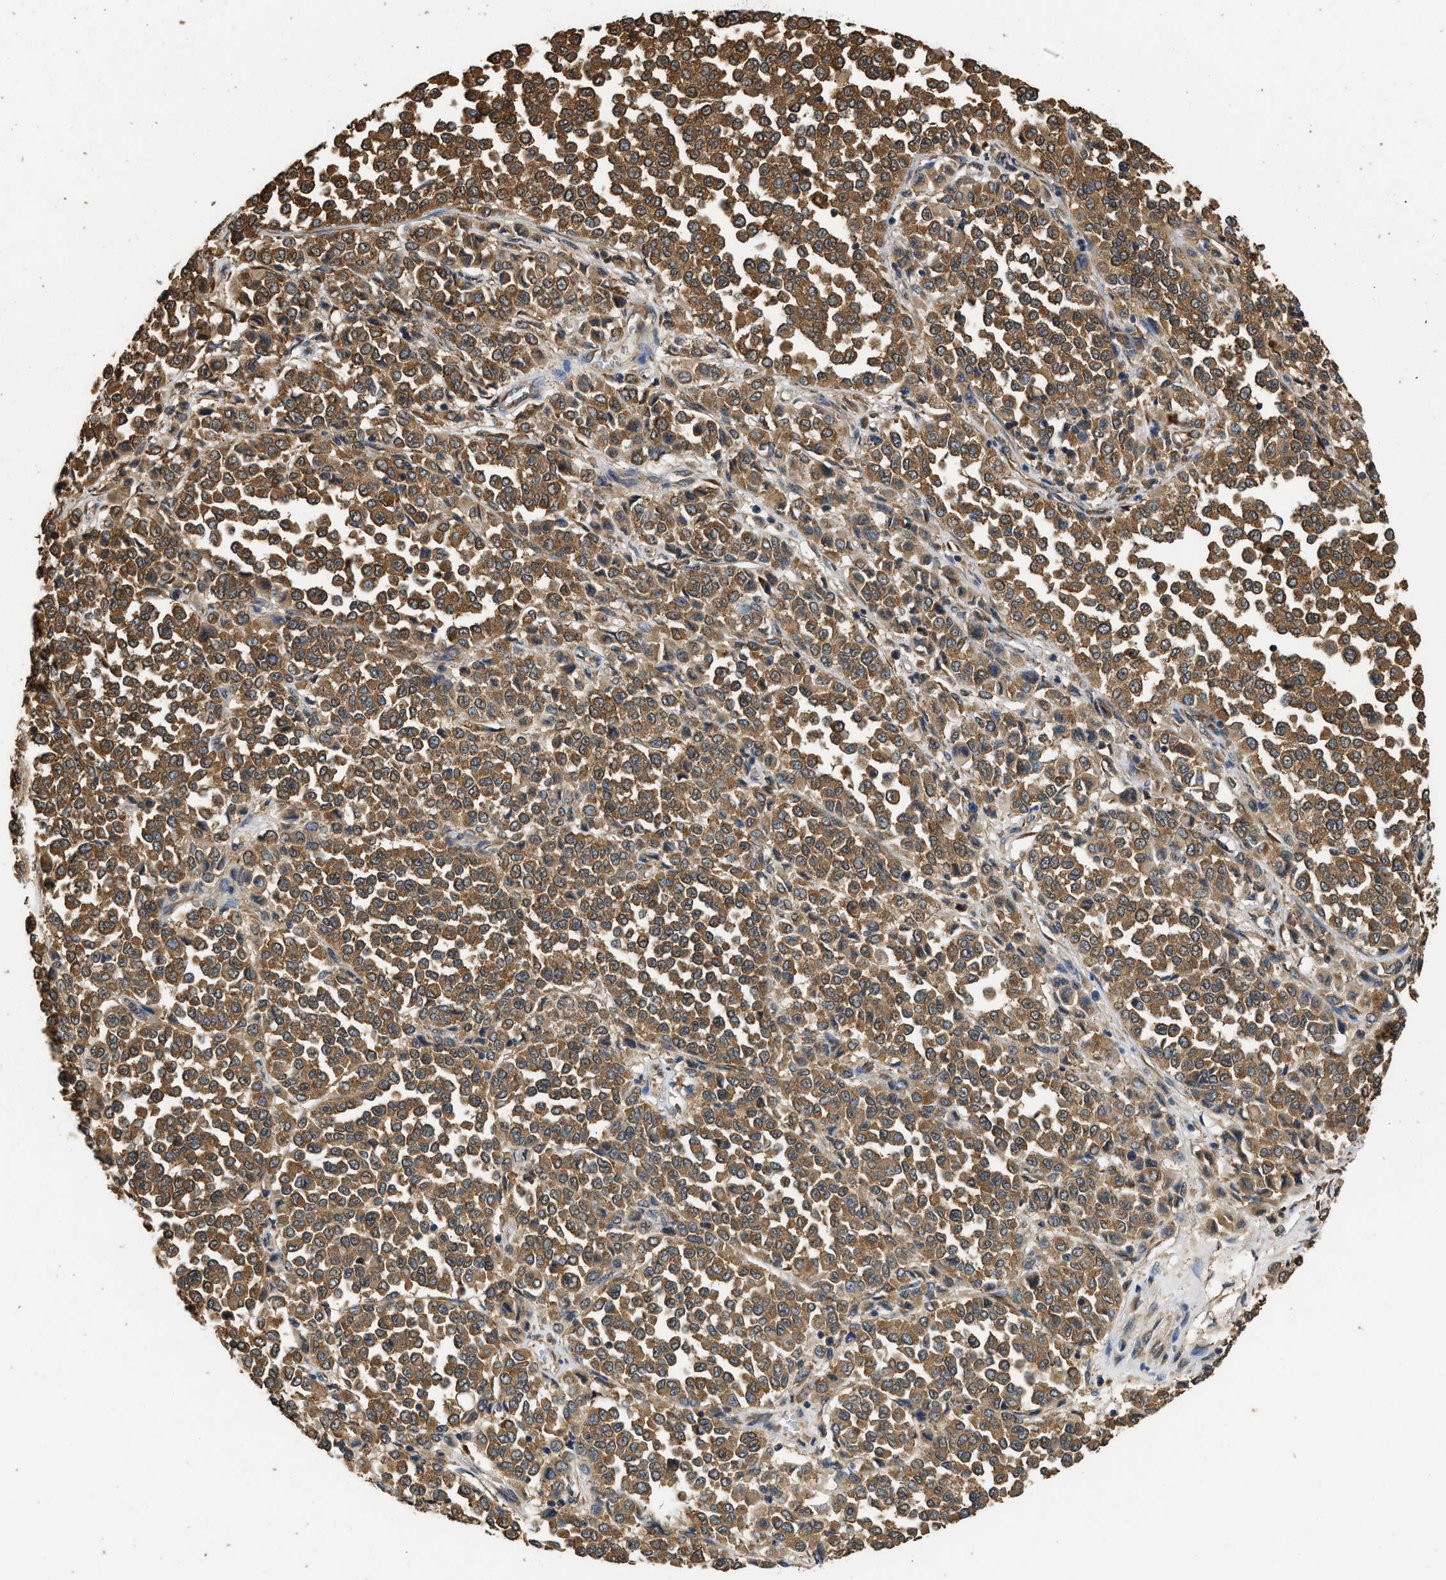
{"staining": {"intensity": "moderate", "quantity": ">75%", "location": "cytoplasmic/membranous"}, "tissue": "melanoma", "cell_type": "Tumor cells", "image_type": "cancer", "snomed": [{"axis": "morphology", "description": "Malignant melanoma, Metastatic site"}, {"axis": "topography", "description": "Pancreas"}], "caption": "Melanoma was stained to show a protein in brown. There is medium levels of moderate cytoplasmic/membranous staining in about >75% of tumor cells.", "gene": "SLC36A4", "patient": {"sex": "female", "age": 30}}